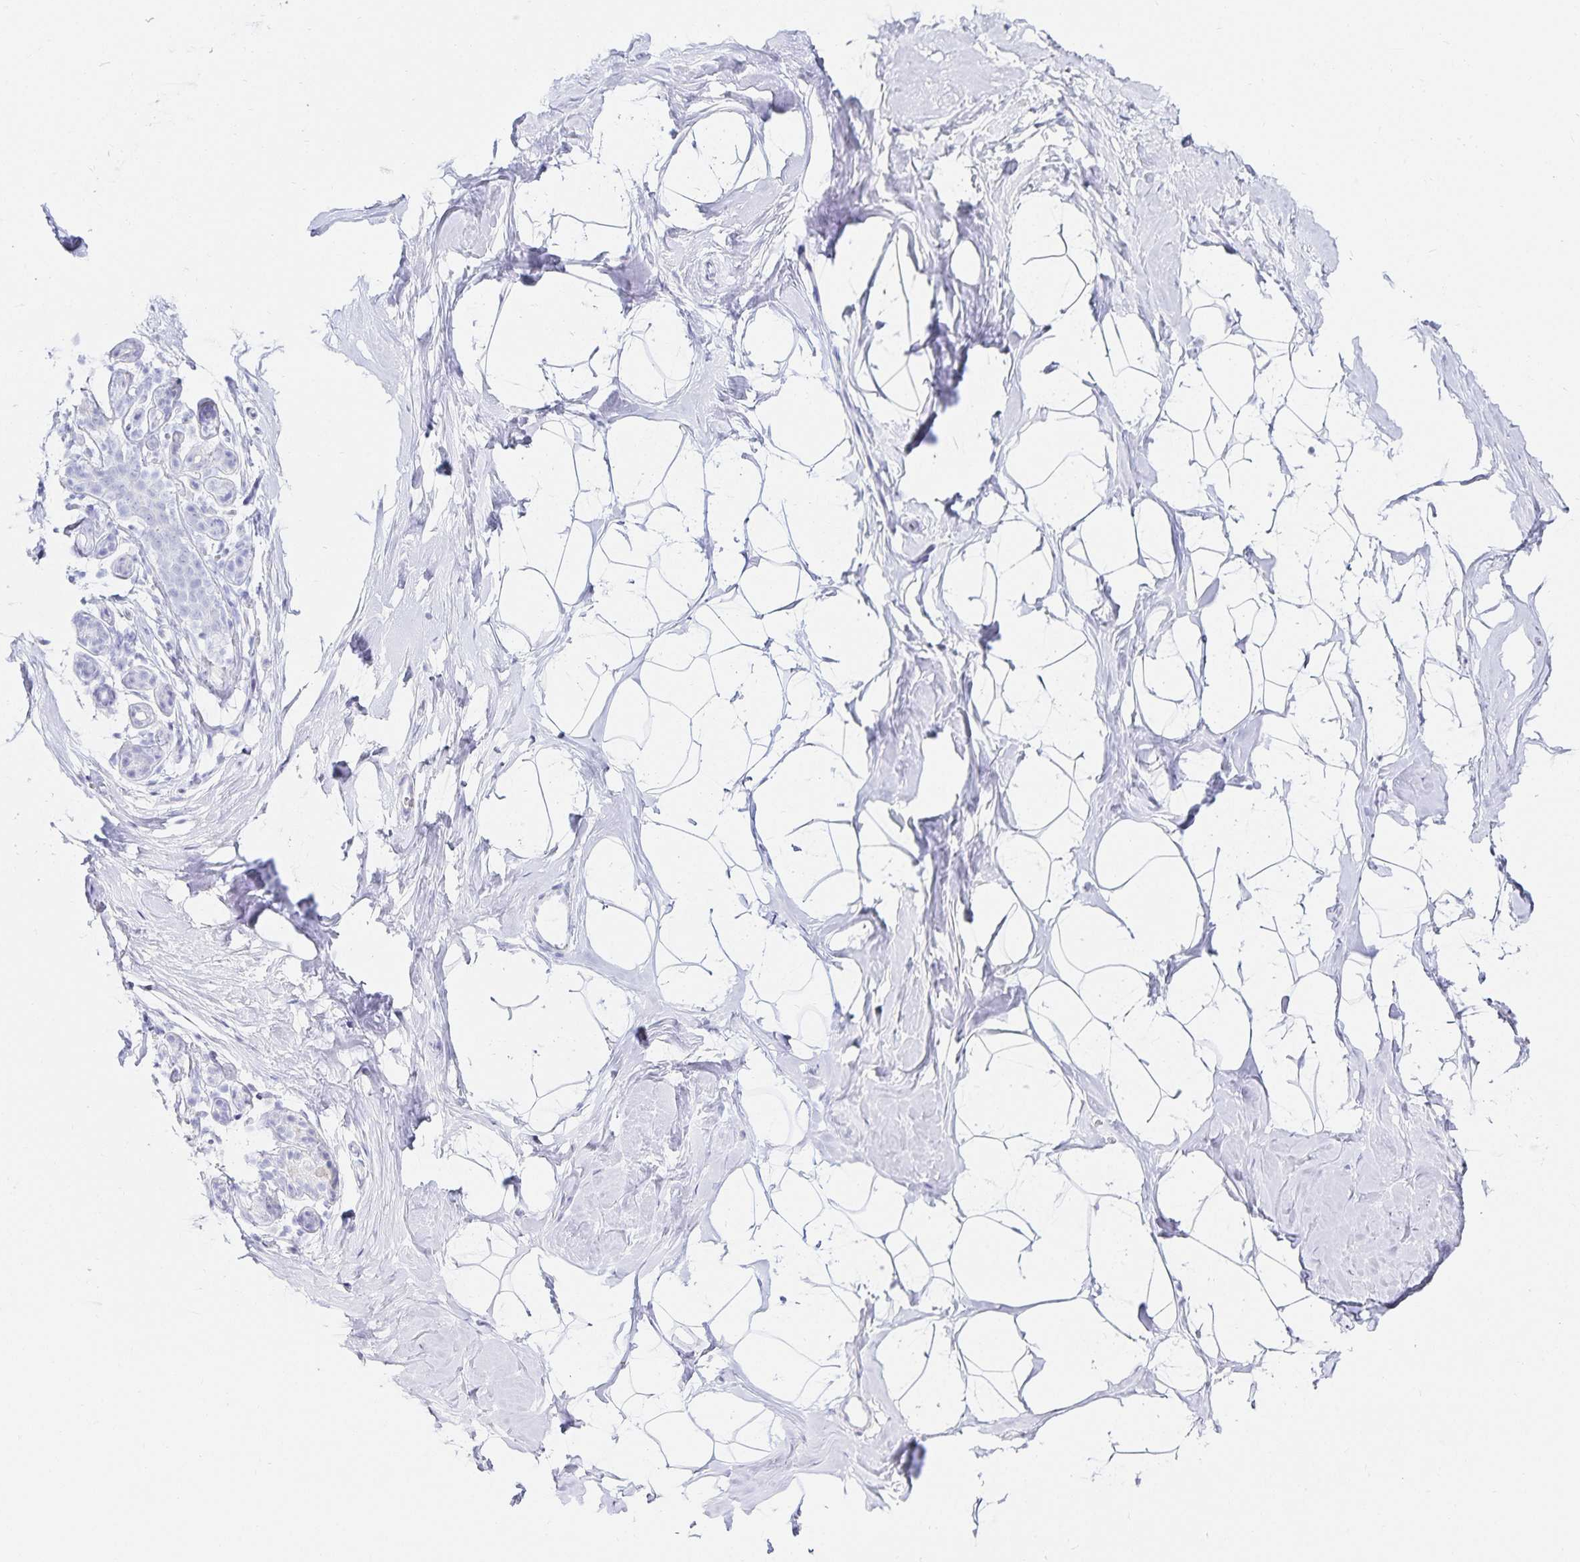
{"staining": {"intensity": "negative", "quantity": "none", "location": "none"}, "tissue": "breast", "cell_type": "Adipocytes", "image_type": "normal", "snomed": [{"axis": "morphology", "description": "Normal tissue, NOS"}, {"axis": "topography", "description": "Breast"}], "caption": "Immunohistochemistry (IHC) image of normal breast stained for a protein (brown), which displays no staining in adipocytes.", "gene": "GP2", "patient": {"sex": "female", "age": 32}}